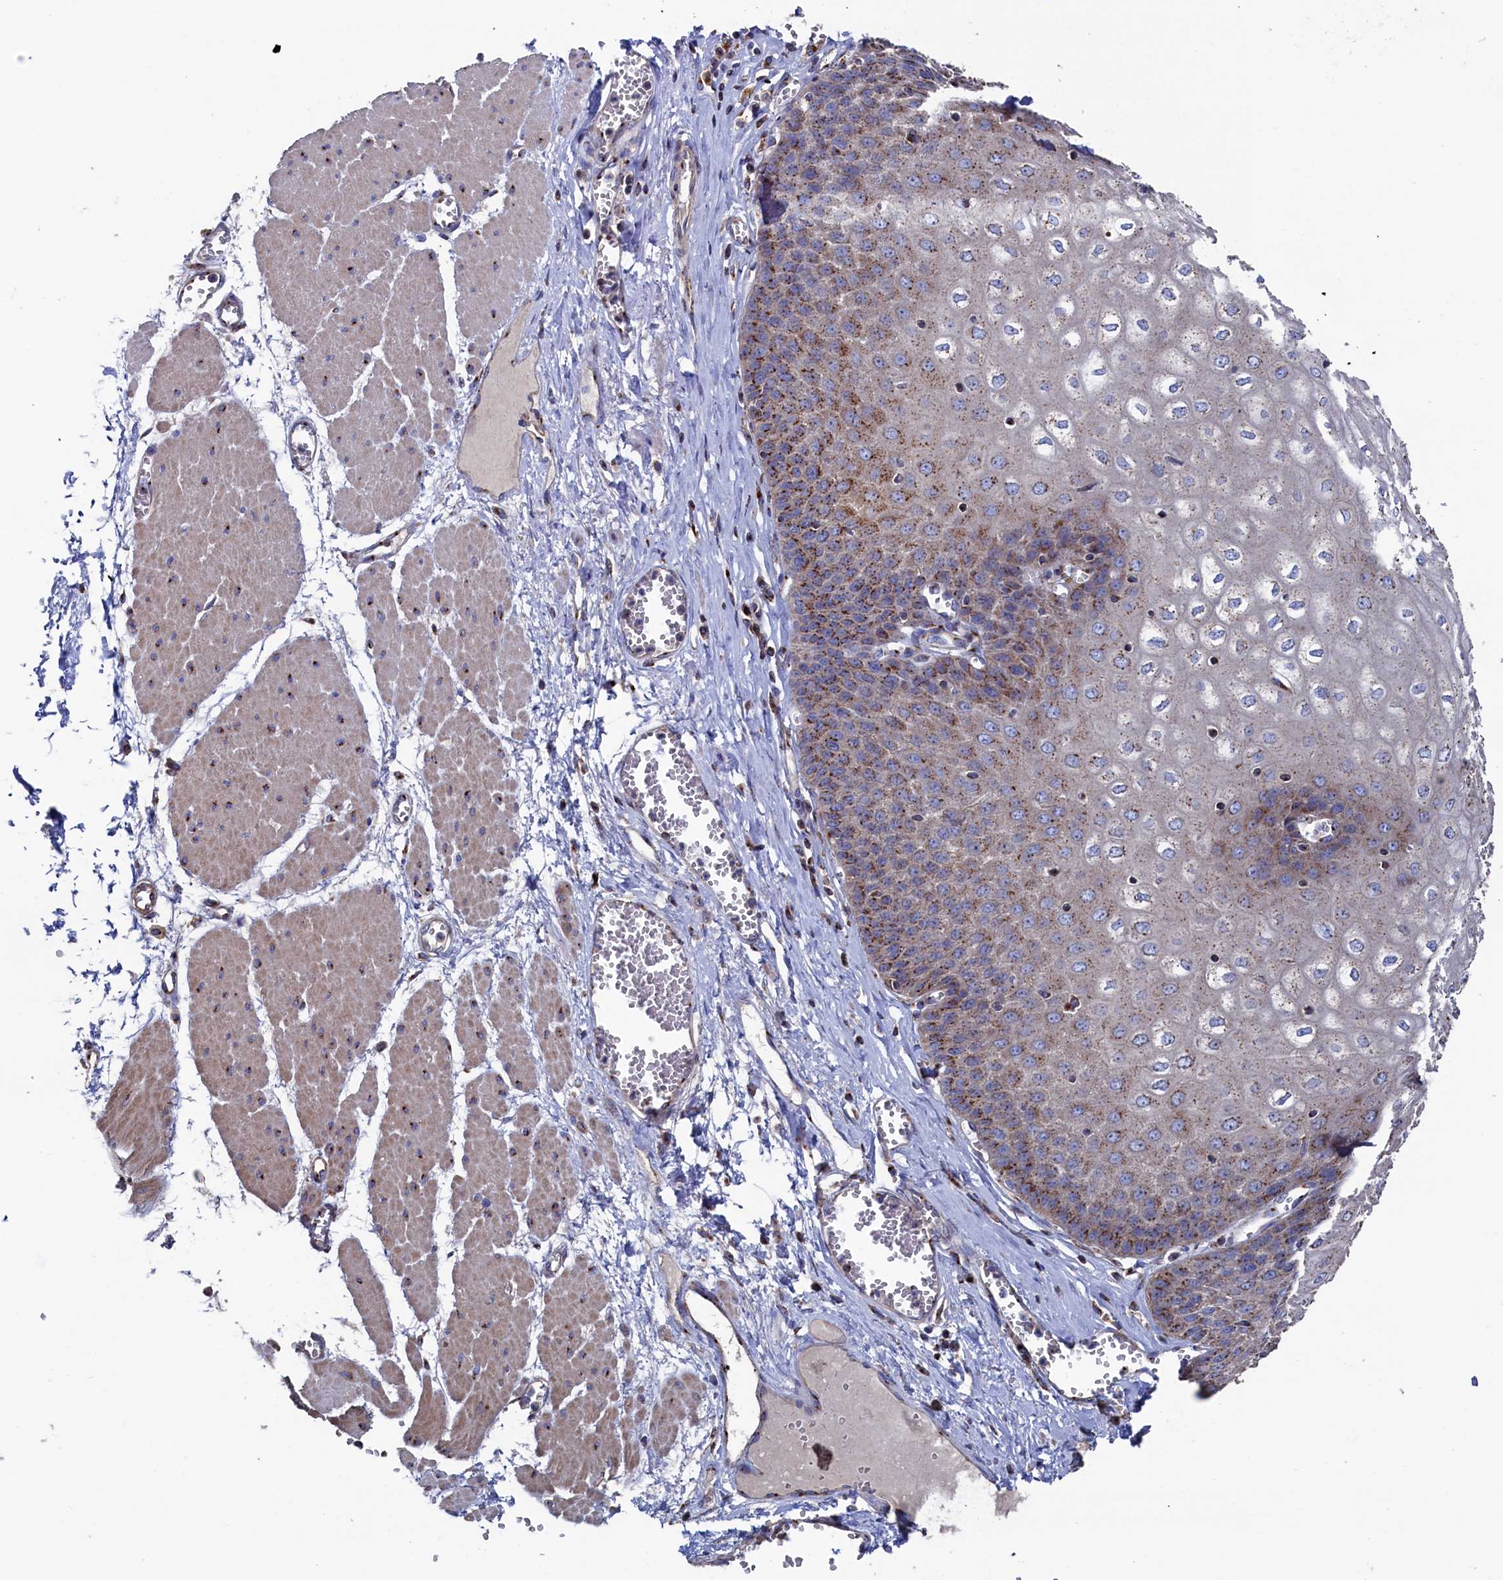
{"staining": {"intensity": "moderate", "quantity": ">75%", "location": "cytoplasmic/membranous"}, "tissue": "esophagus", "cell_type": "Squamous epithelial cells", "image_type": "normal", "snomed": [{"axis": "morphology", "description": "Normal tissue, NOS"}, {"axis": "topography", "description": "Esophagus"}], "caption": "Brown immunohistochemical staining in benign esophagus demonstrates moderate cytoplasmic/membranous positivity in approximately >75% of squamous epithelial cells.", "gene": "PRRC1", "patient": {"sex": "male", "age": 60}}